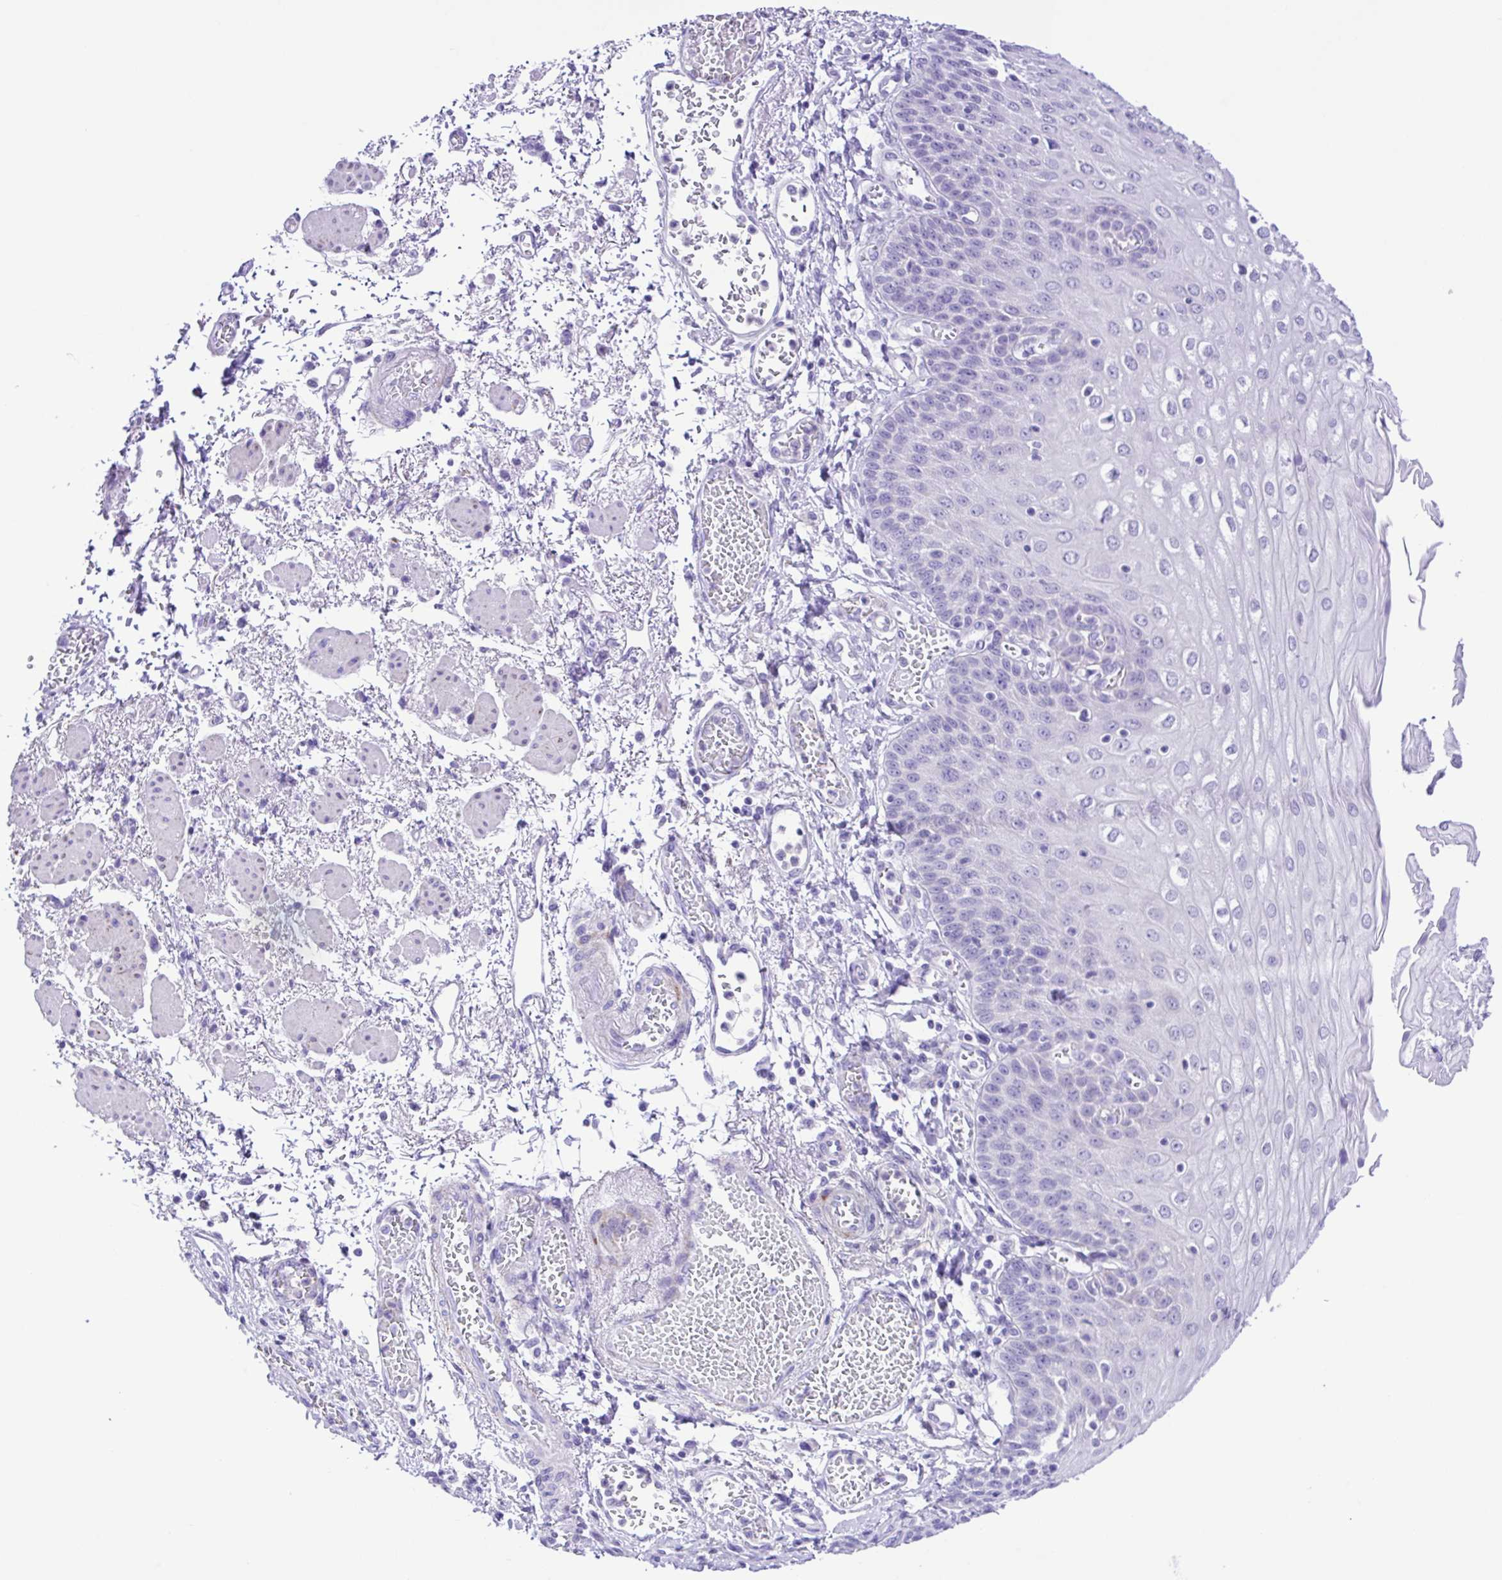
{"staining": {"intensity": "negative", "quantity": "none", "location": "none"}, "tissue": "esophagus", "cell_type": "Squamous epithelial cells", "image_type": "normal", "snomed": [{"axis": "morphology", "description": "Normal tissue, NOS"}, {"axis": "morphology", "description": "Adenocarcinoma, NOS"}, {"axis": "topography", "description": "Esophagus"}], "caption": "Squamous epithelial cells show no significant expression in benign esophagus.", "gene": "SYT1", "patient": {"sex": "male", "age": 81}}